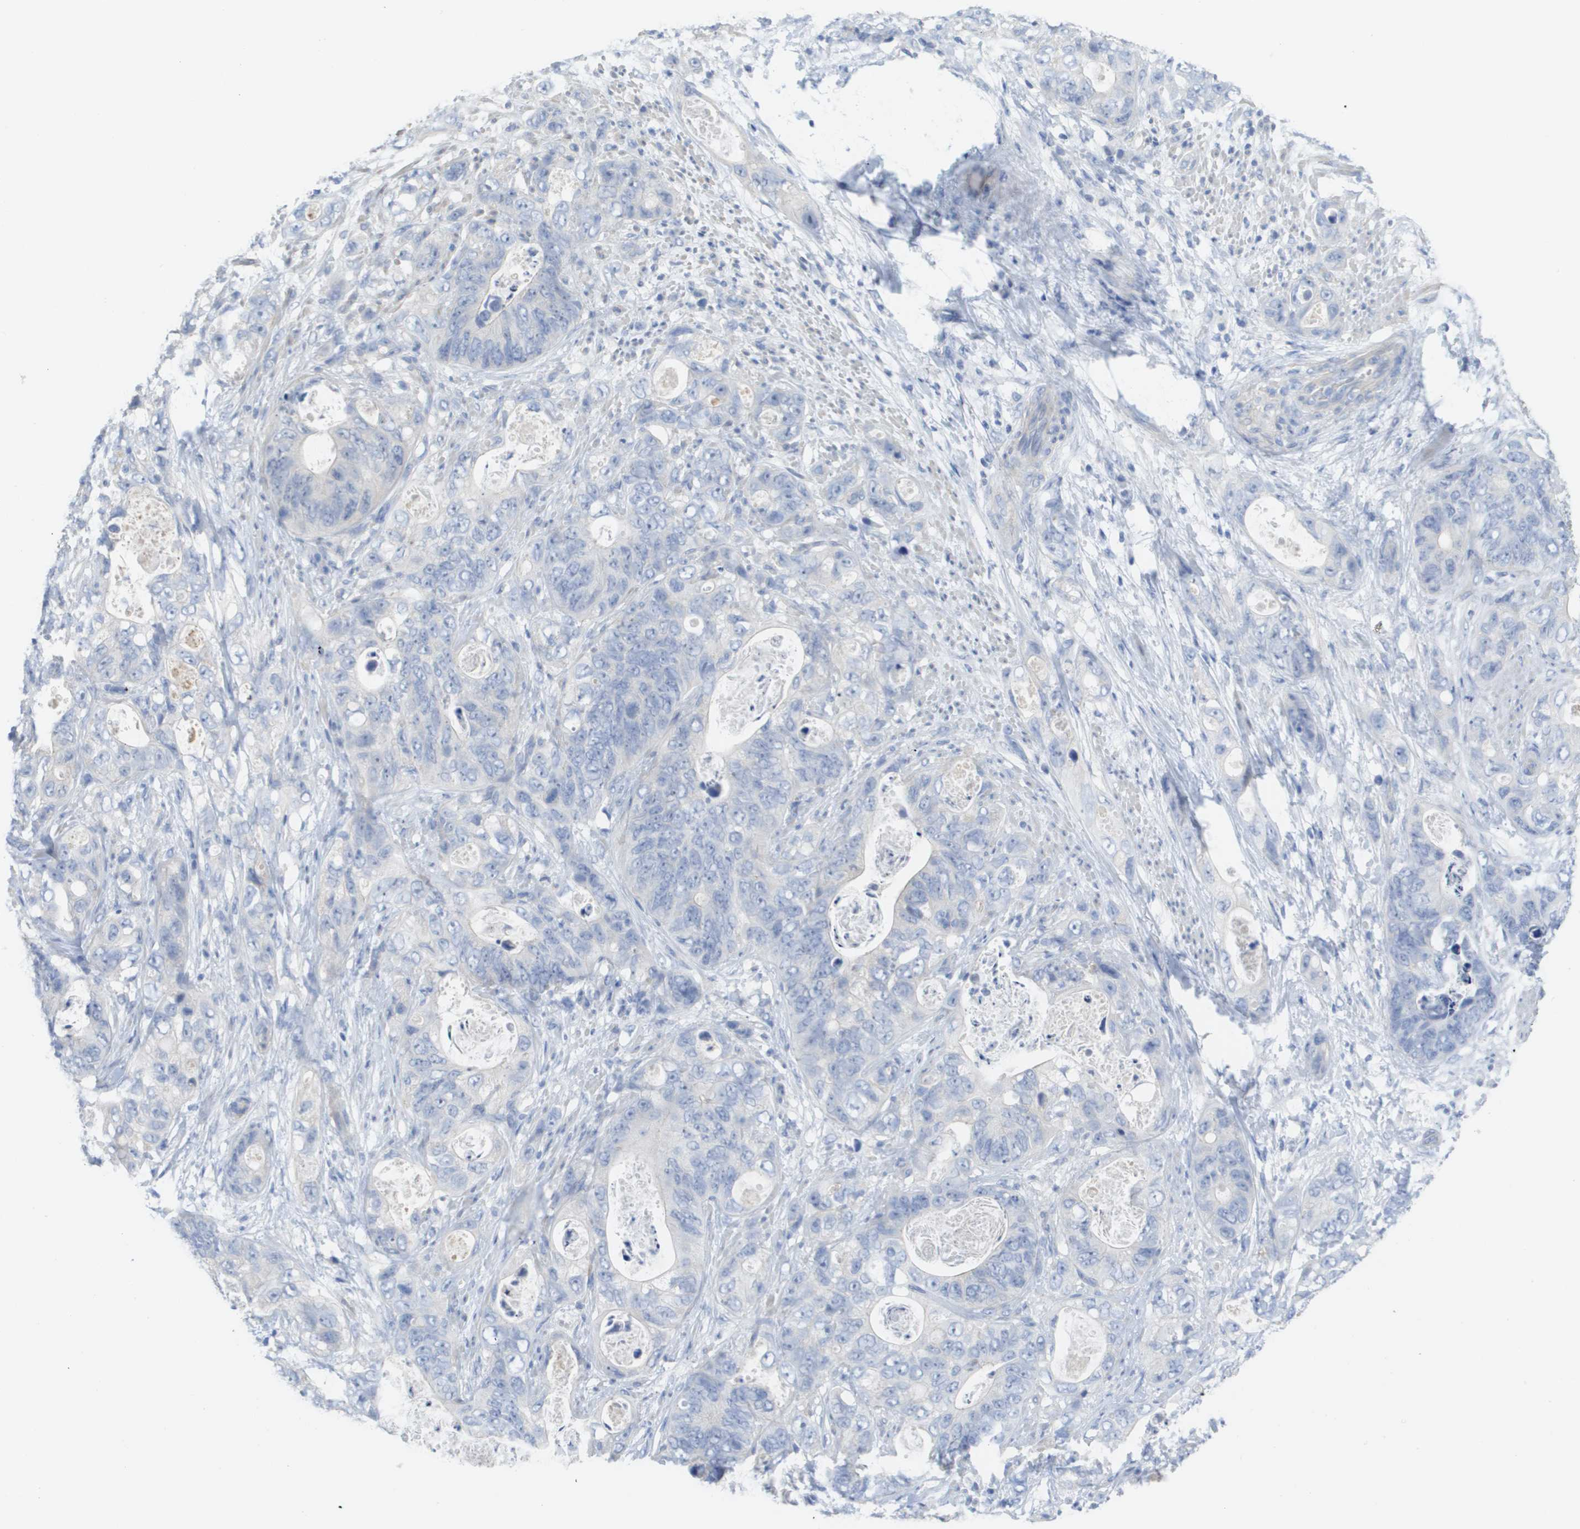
{"staining": {"intensity": "negative", "quantity": "none", "location": "none"}, "tissue": "stomach cancer", "cell_type": "Tumor cells", "image_type": "cancer", "snomed": [{"axis": "morphology", "description": "Adenocarcinoma, NOS"}, {"axis": "topography", "description": "Stomach"}], "caption": "An immunohistochemistry (IHC) image of stomach cancer (adenocarcinoma) is shown. There is no staining in tumor cells of stomach cancer (adenocarcinoma).", "gene": "MYL3", "patient": {"sex": "female", "age": 89}}